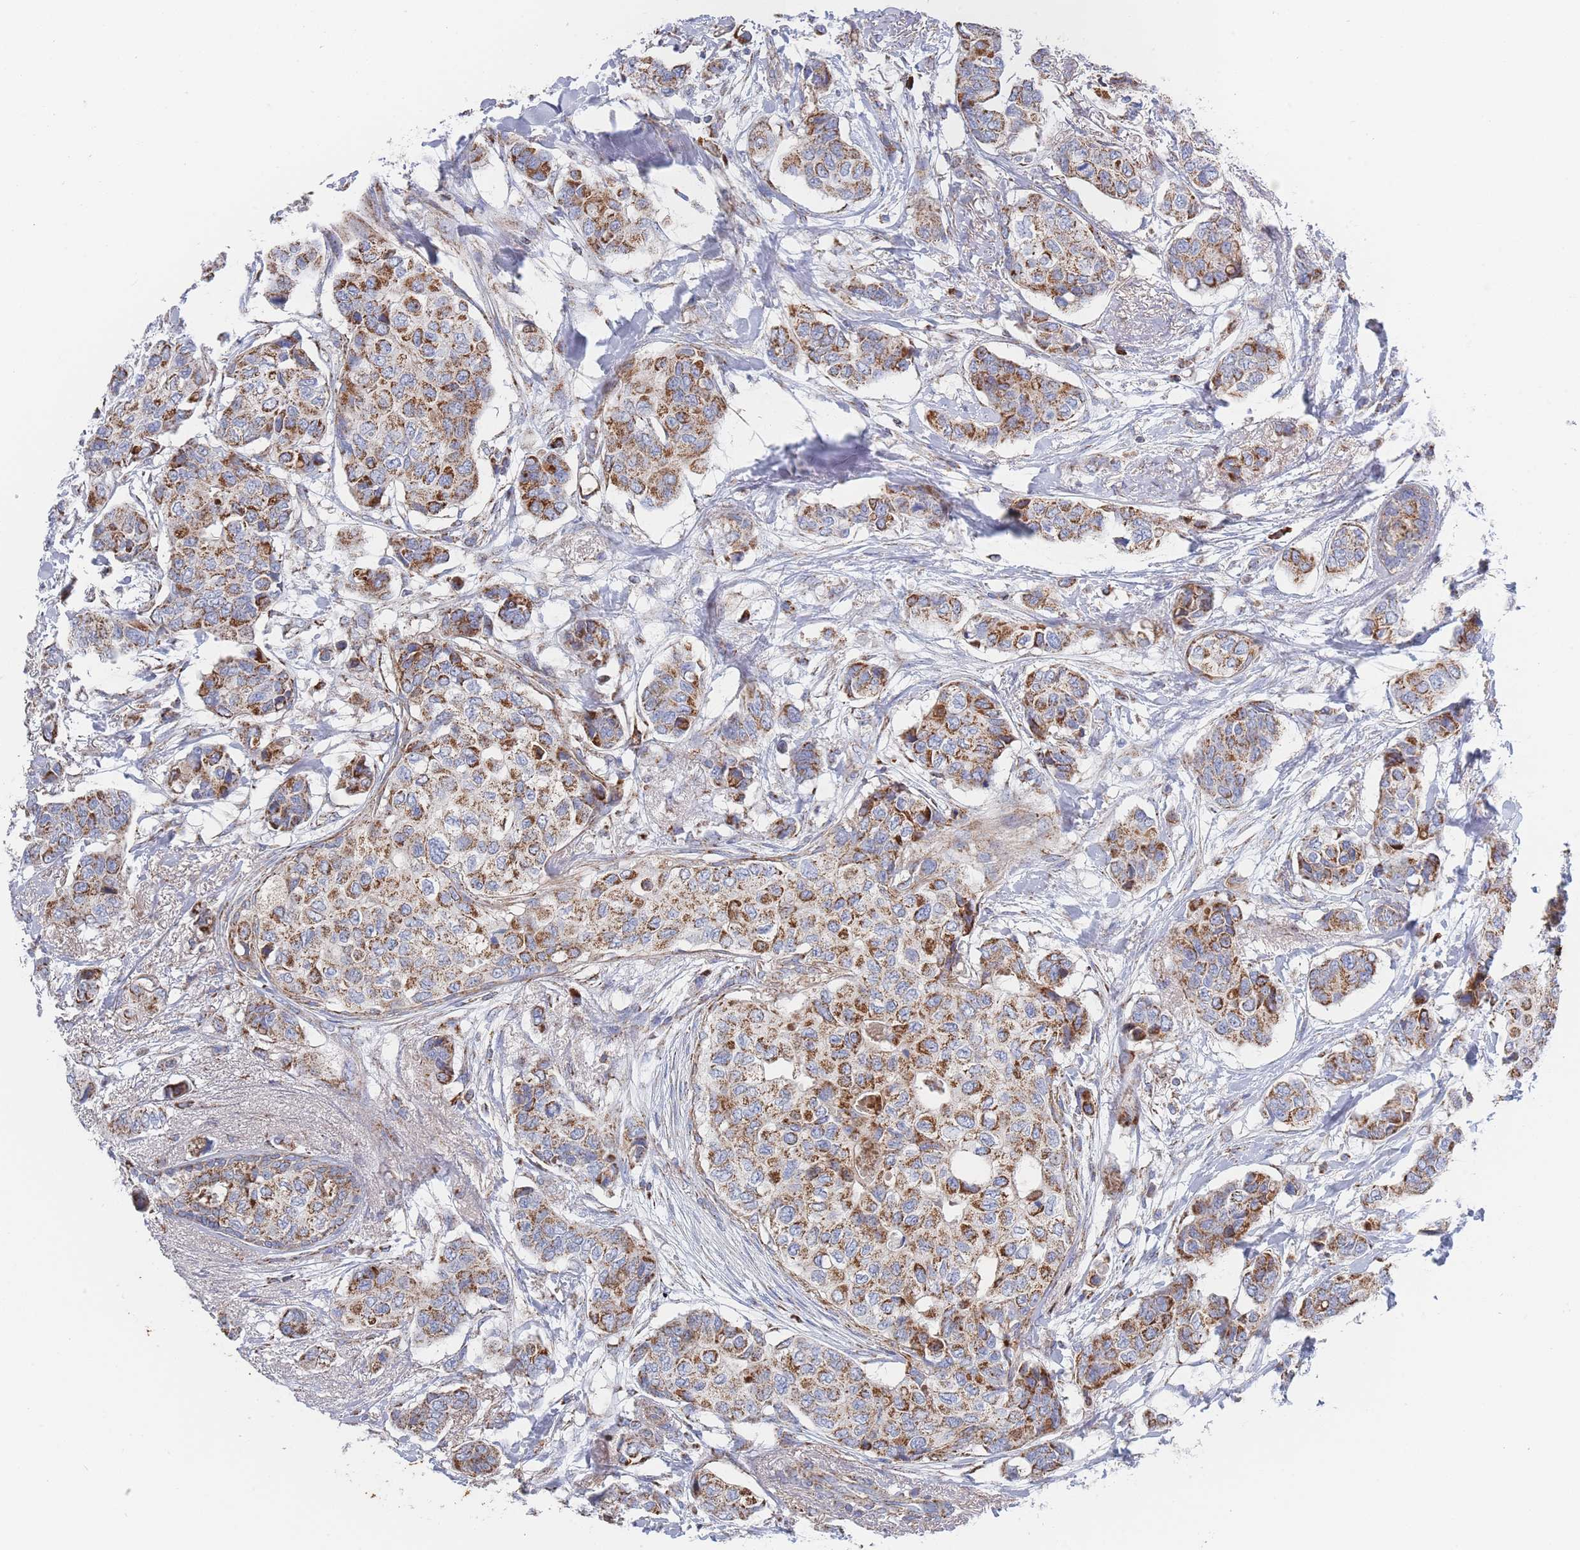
{"staining": {"intensity": "moderate", "quantity": ">75%", "location": "cytoplasmic/membranous"}, "tissue": "breast cancer", "cell_type": "Tumor cells", "image_type": "cancer", "snomed": [{"axis": "morphology", "description": "Lobular carcinoma"}, {"axis": "topography", "description": "Breast"}], "caption": "A medium amount of moderate cytoplasmic/membranous staining is seen in about >75% of tumor cells in breast lobular carcinoma tissue.", "gene": "IKZF4", "patient": {"sex": "female", "age": 51}}